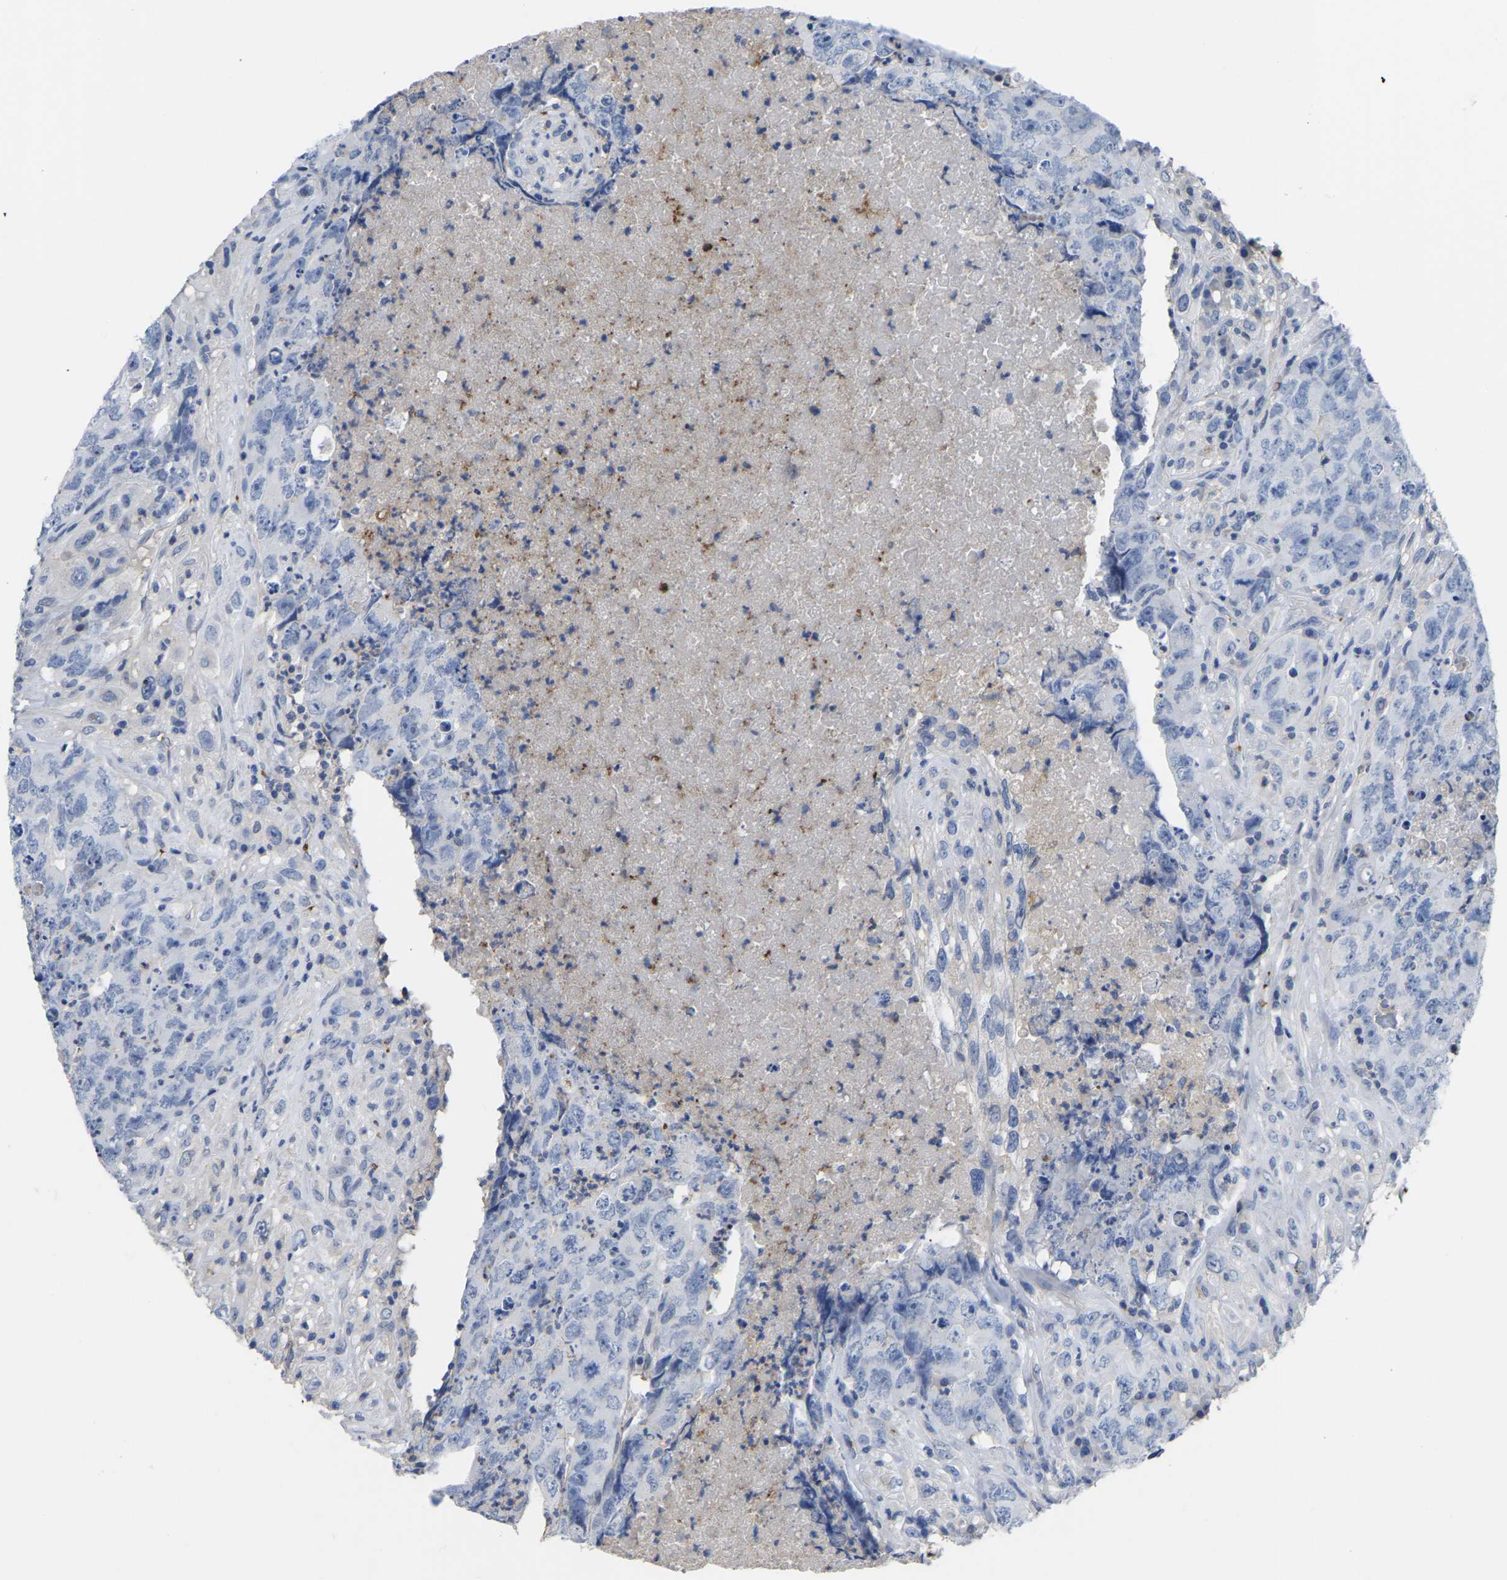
{"staining": {"intensity": "negative", "quantity": "none", "location": "none"}, "tissue": "testis cancer", "cell_type": "Tumor cells", "image_type": "cancer", "snomed": [{"axis": "morphology", "description": "Carcinoma, Embryonal, NOS"}, {"axis": "topography", "description": "Testis"}], "caption": "Testis cancer stained for a protein using immunohistochemistry (IHC) shows no positivity tumor cells.", "gene": "ZNF449", "patient": {"sex": "male", "age": 32}}